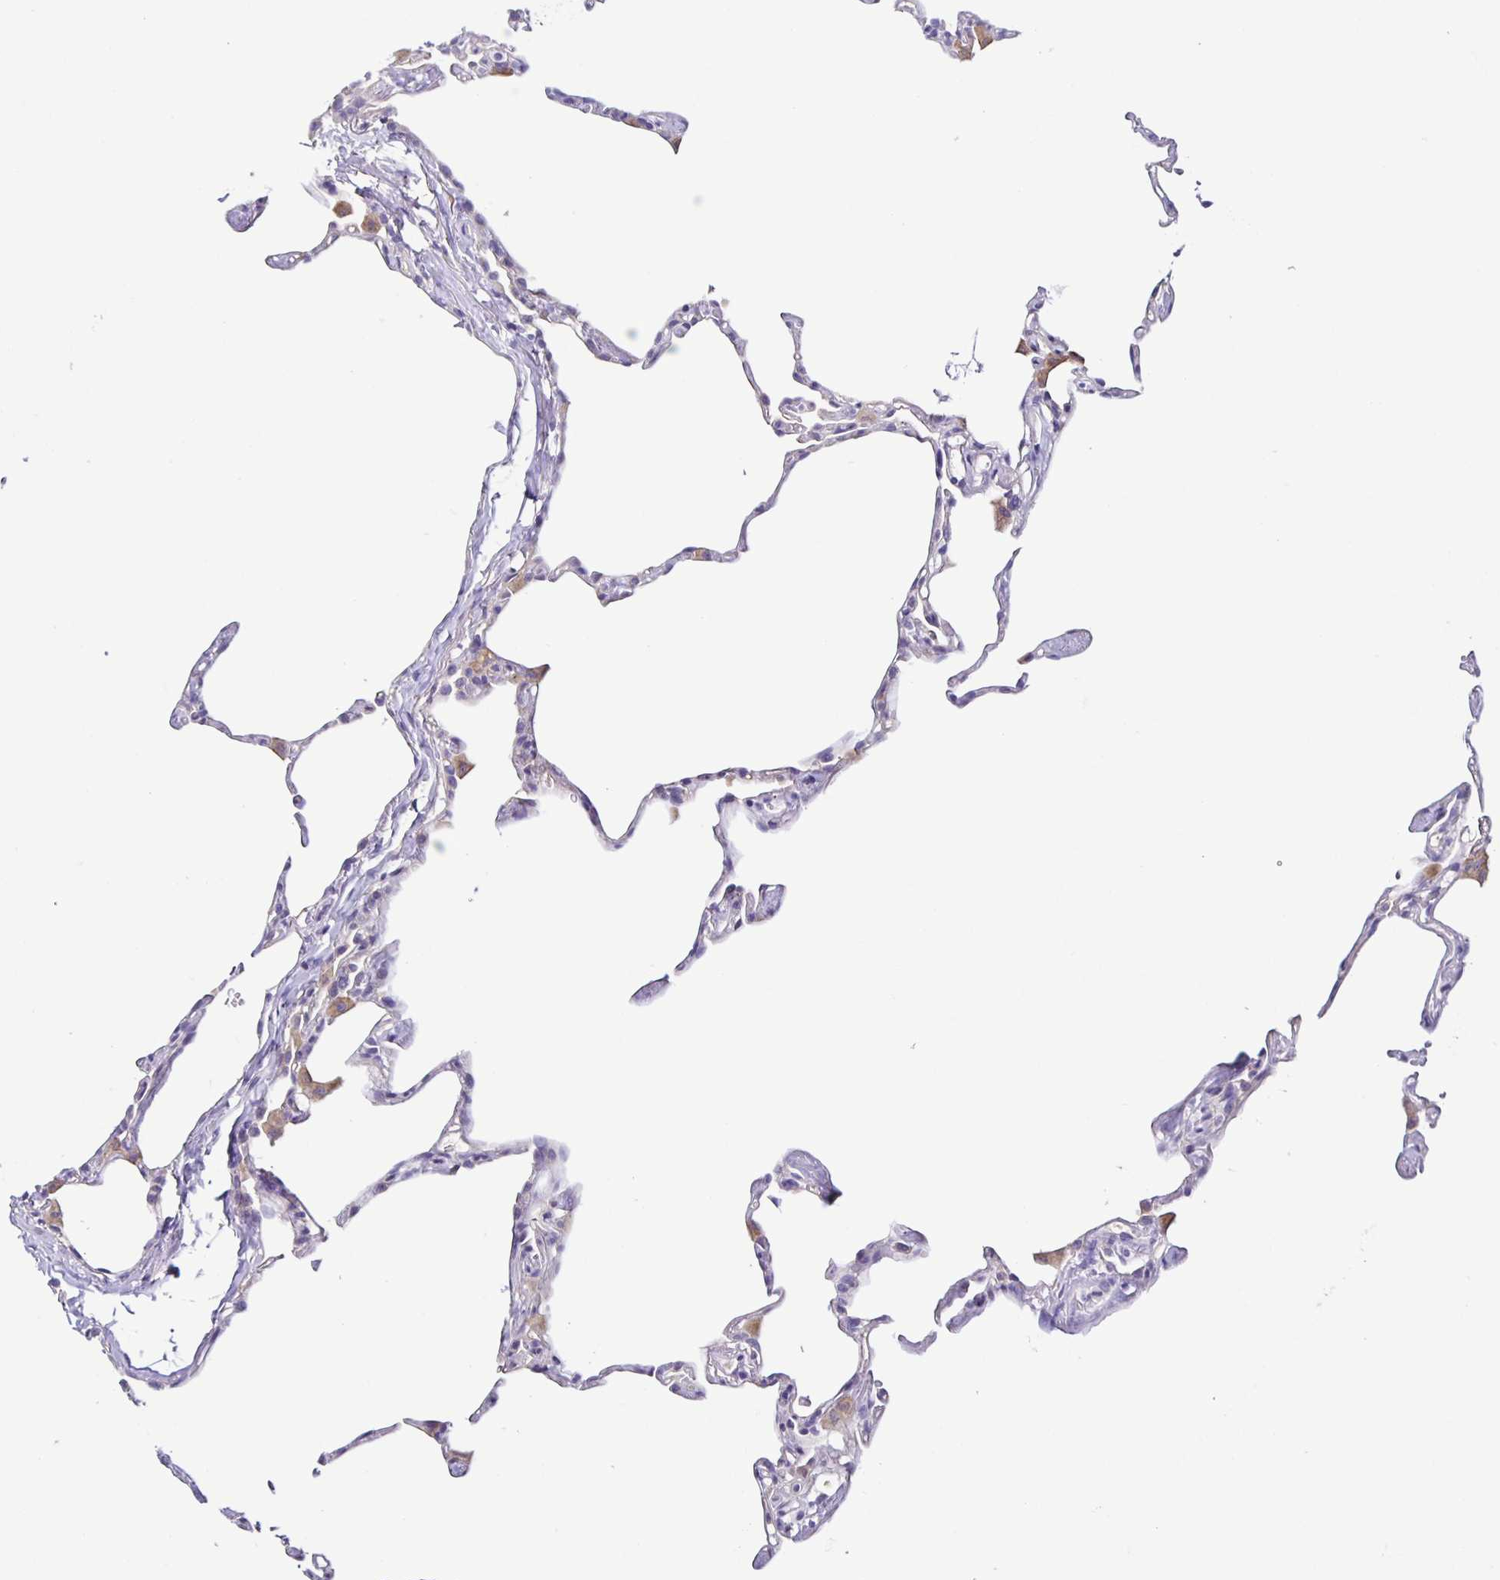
{"staining": {"intensity": "negative", "quantity": "none", "location": "none"}, "tissue": "lung", "cell_type": "Alveolar cells", "image_type": "normal", "snomed": [{"axis": "morphology", "description": "Normal tissue, NOS"}, {"axis": "topography", "description": "Lung"}], "caption": "Immunohistochemistry photomicrograph of normal lung stained for a protein (brown), which displays no expression in alveolar cells. (DAB immunohistochemistry visualized using brightfield microscopy, high magnification).", "gene": "BOLL", "patient": {"sex": "male", "age": 65}}